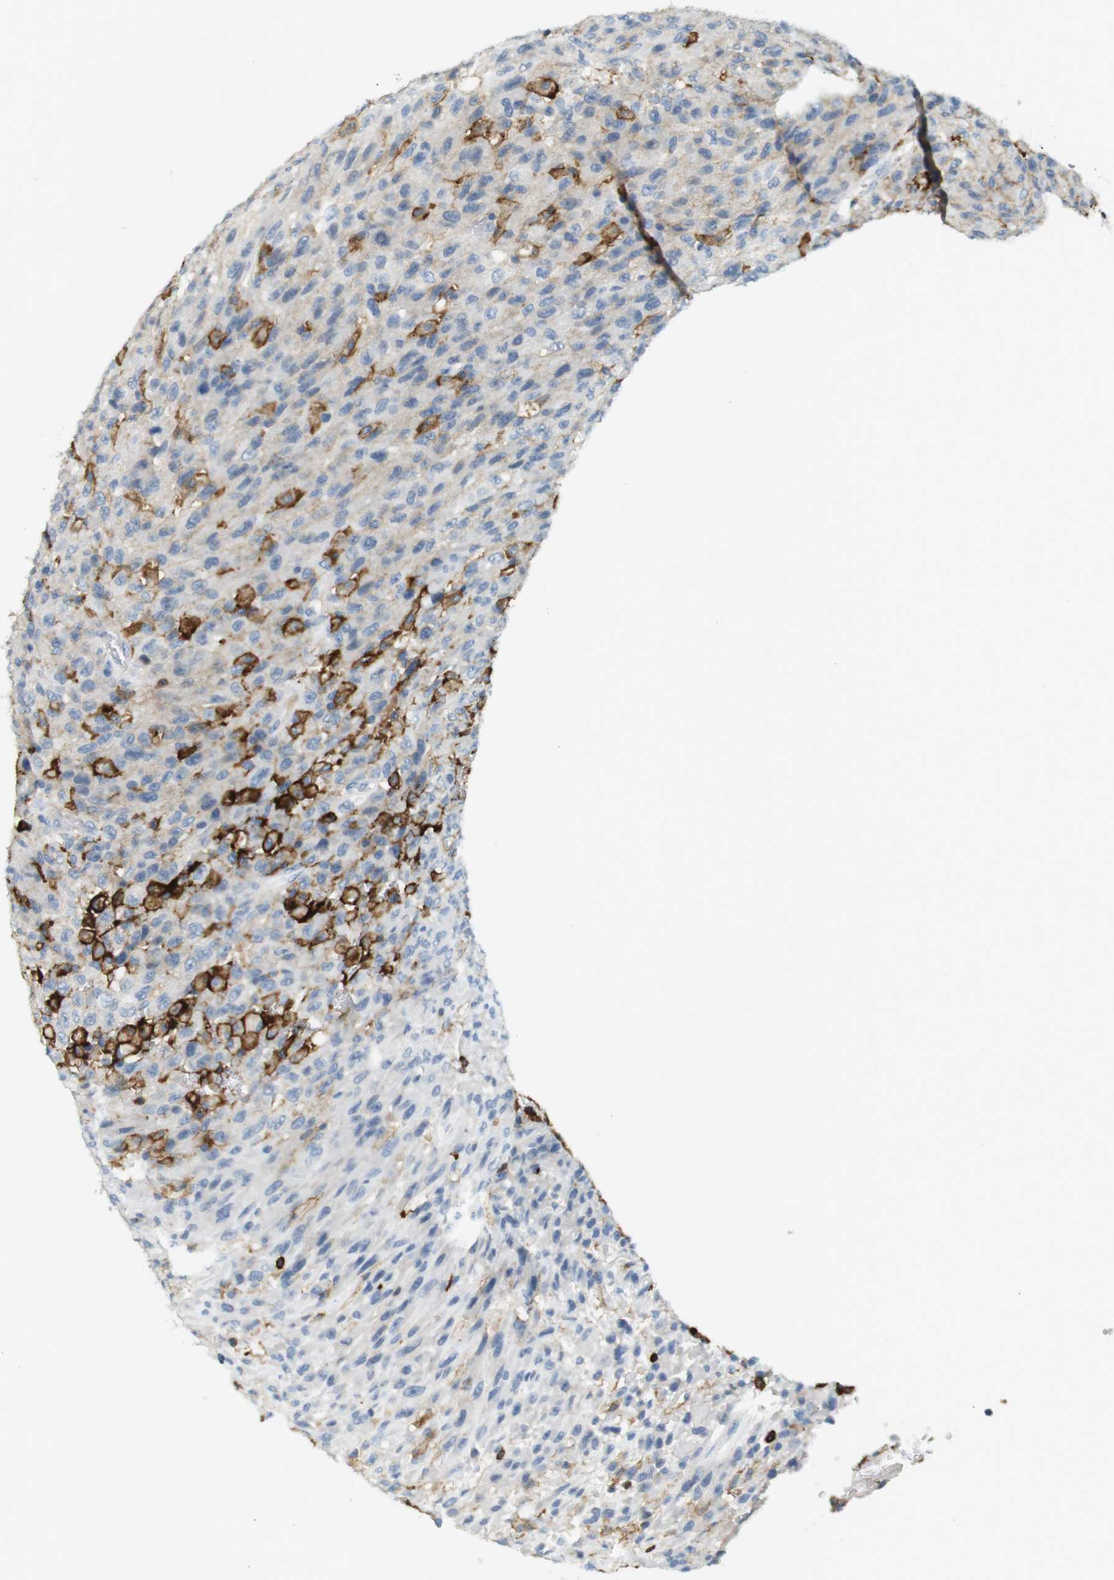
{"staining": {"intensity": "negative", "quantity": "none", "location": "none"}, "tissue": "urothelial cancer", "cell_type": "Tumor cells", "image_type": "cancer", "snomed": [{"axis": "morphology", "description": "Urothelial carcinoma, High grade"}, {"axis": "topography", "description": "Urinary bladder"}], "caption": "The immunohistochemistry (IHC) micrograph has no significant expression in tumor cells of urothelial cancer tissue. (IHC, brightfield microscopy, high magnification).", "gene": "SIRPA", "patient": {"sex": "male", "age": 66}}